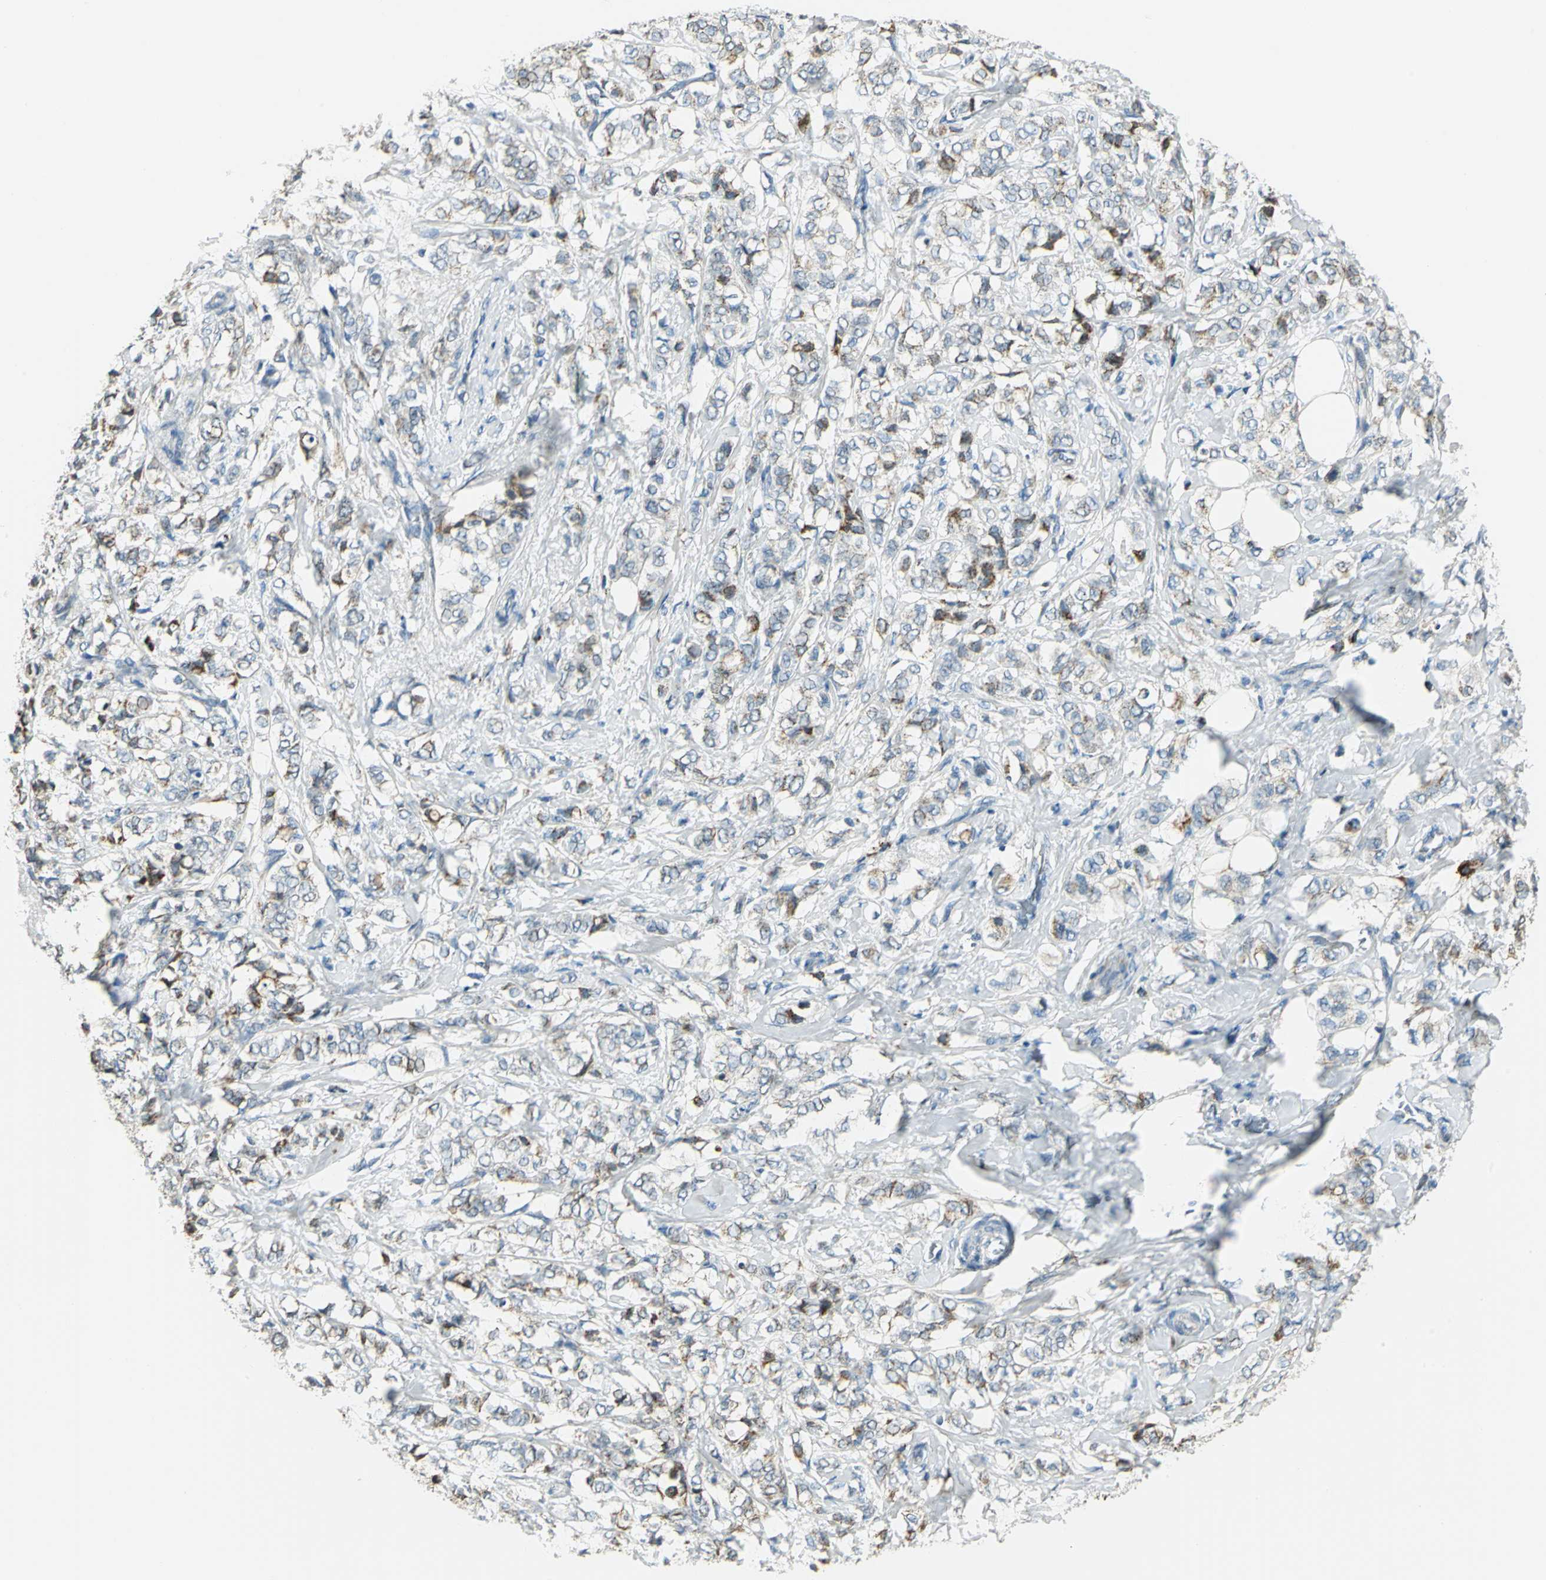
{"staining": {"intensity": "moderate", "quantity": "25%-75%", "location": "cytoplasmic/membranous"}, "tissue": "breast cancer", "cell_type": "Tumor cells", "image_type": "cancer", "snomed": [{"axis": "morphology", "description": "Lobular carcinoma"}, {"axis": "topography", "description": "Breast"}], "caption": "A brown stain labels moderate cytoplasmic/membranous expression of a protein in breast lobular carcinoma tumor cells. (brown staining indicates protein expression, while blue staining denotes nuclei).", "gene": "ACADM", "patient": {"sex": "female", "age": 60}}